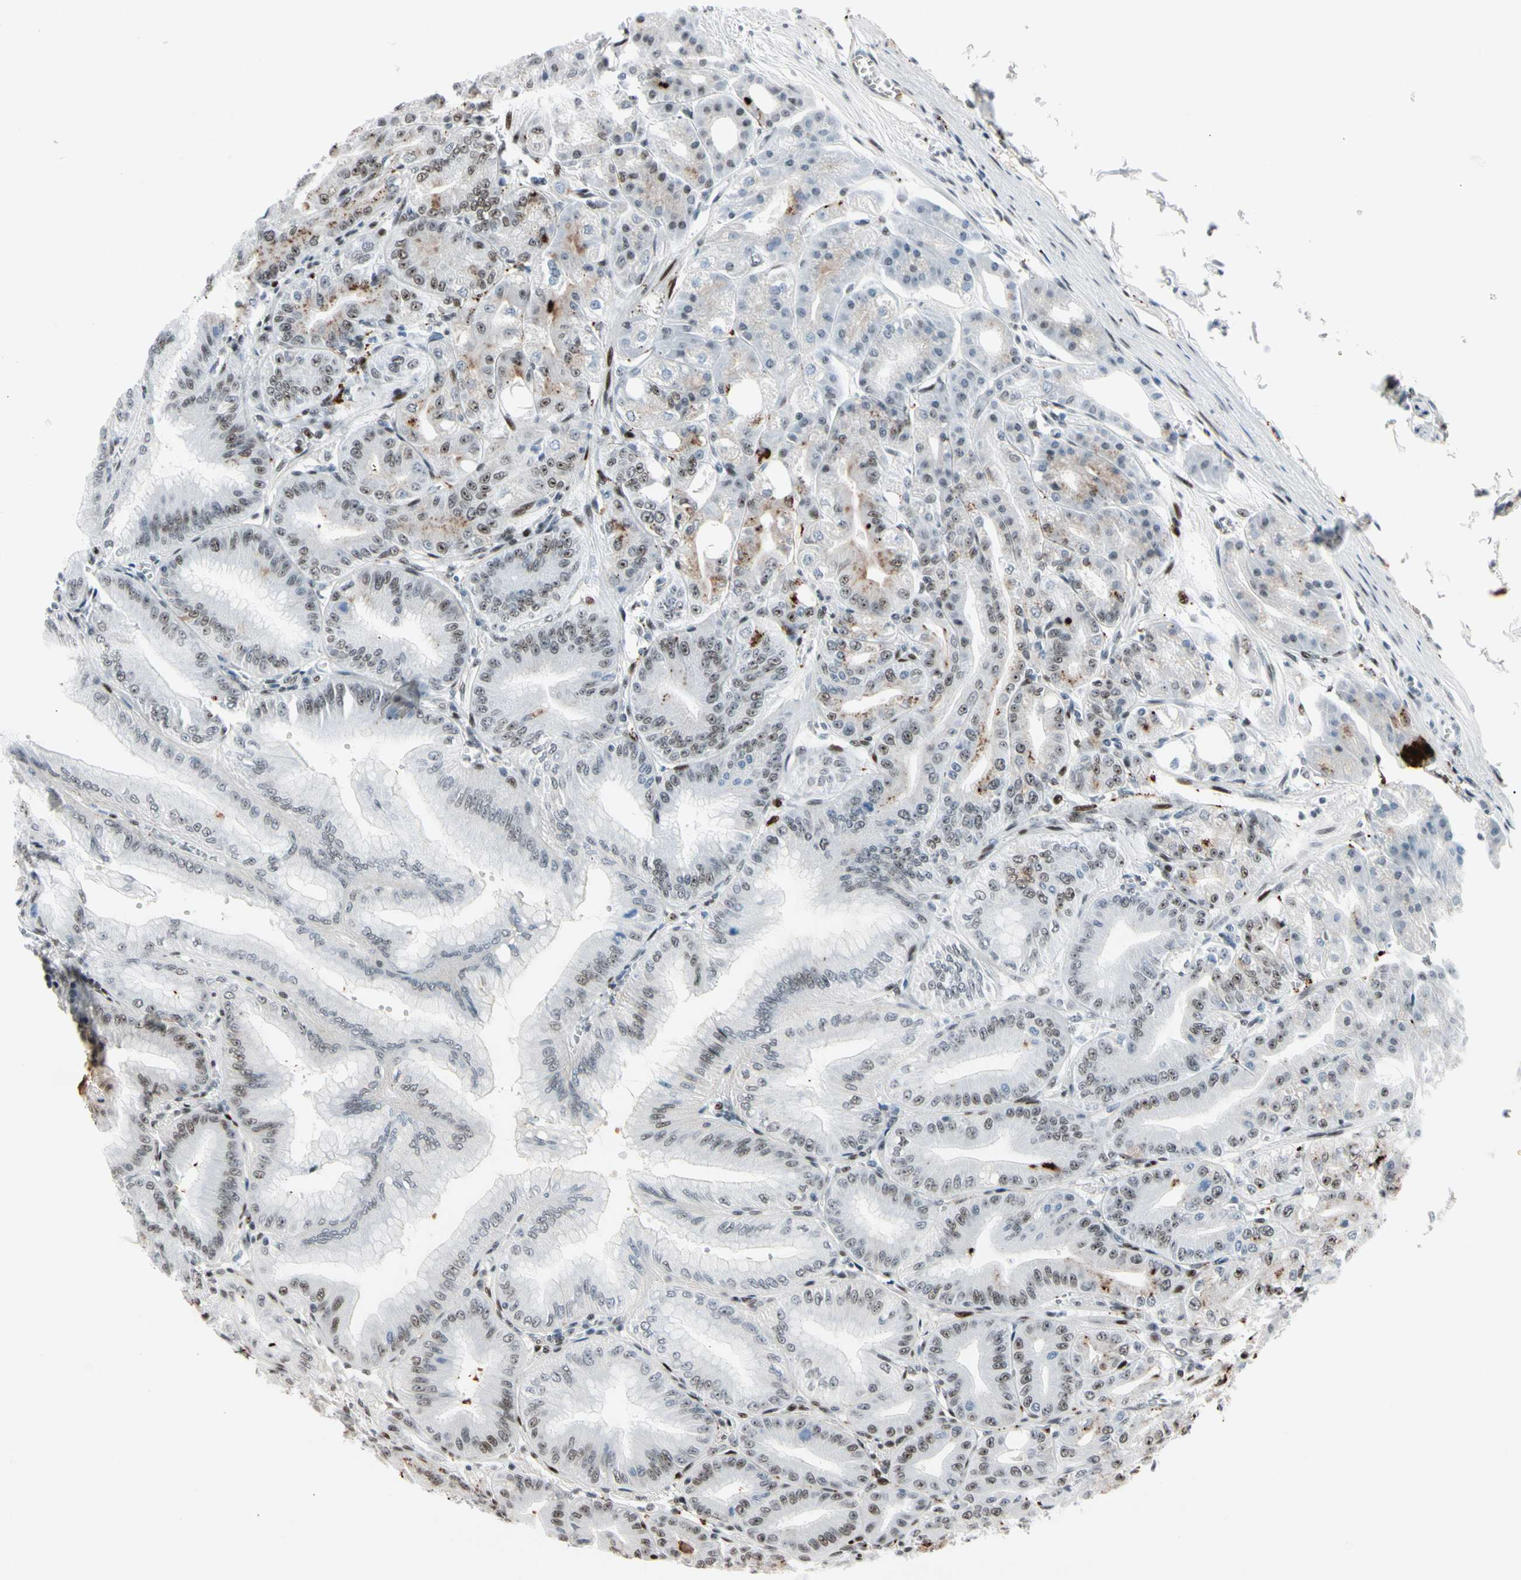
{"staining": {"intensity": "moderate", "quantity": "25%-75%", "location": "nuclear"}, "tissue": "stomach", "cell_type": "Glandular cells", "image_type": "normal", "snomed": [{"axis": "morphology", "description": "Normal tissue, NOS"}, {"axis": "topography", "description": "Stomach, lower"}], "caption": "The photomicrograph displays immunohistochemical staining of unremarkable stomach. There is moderate nuclear positivity is seen in about 25%-75% of glandular cells.", "gene": "FOXO3", "patient": {"sex": "male", "age": 71}}